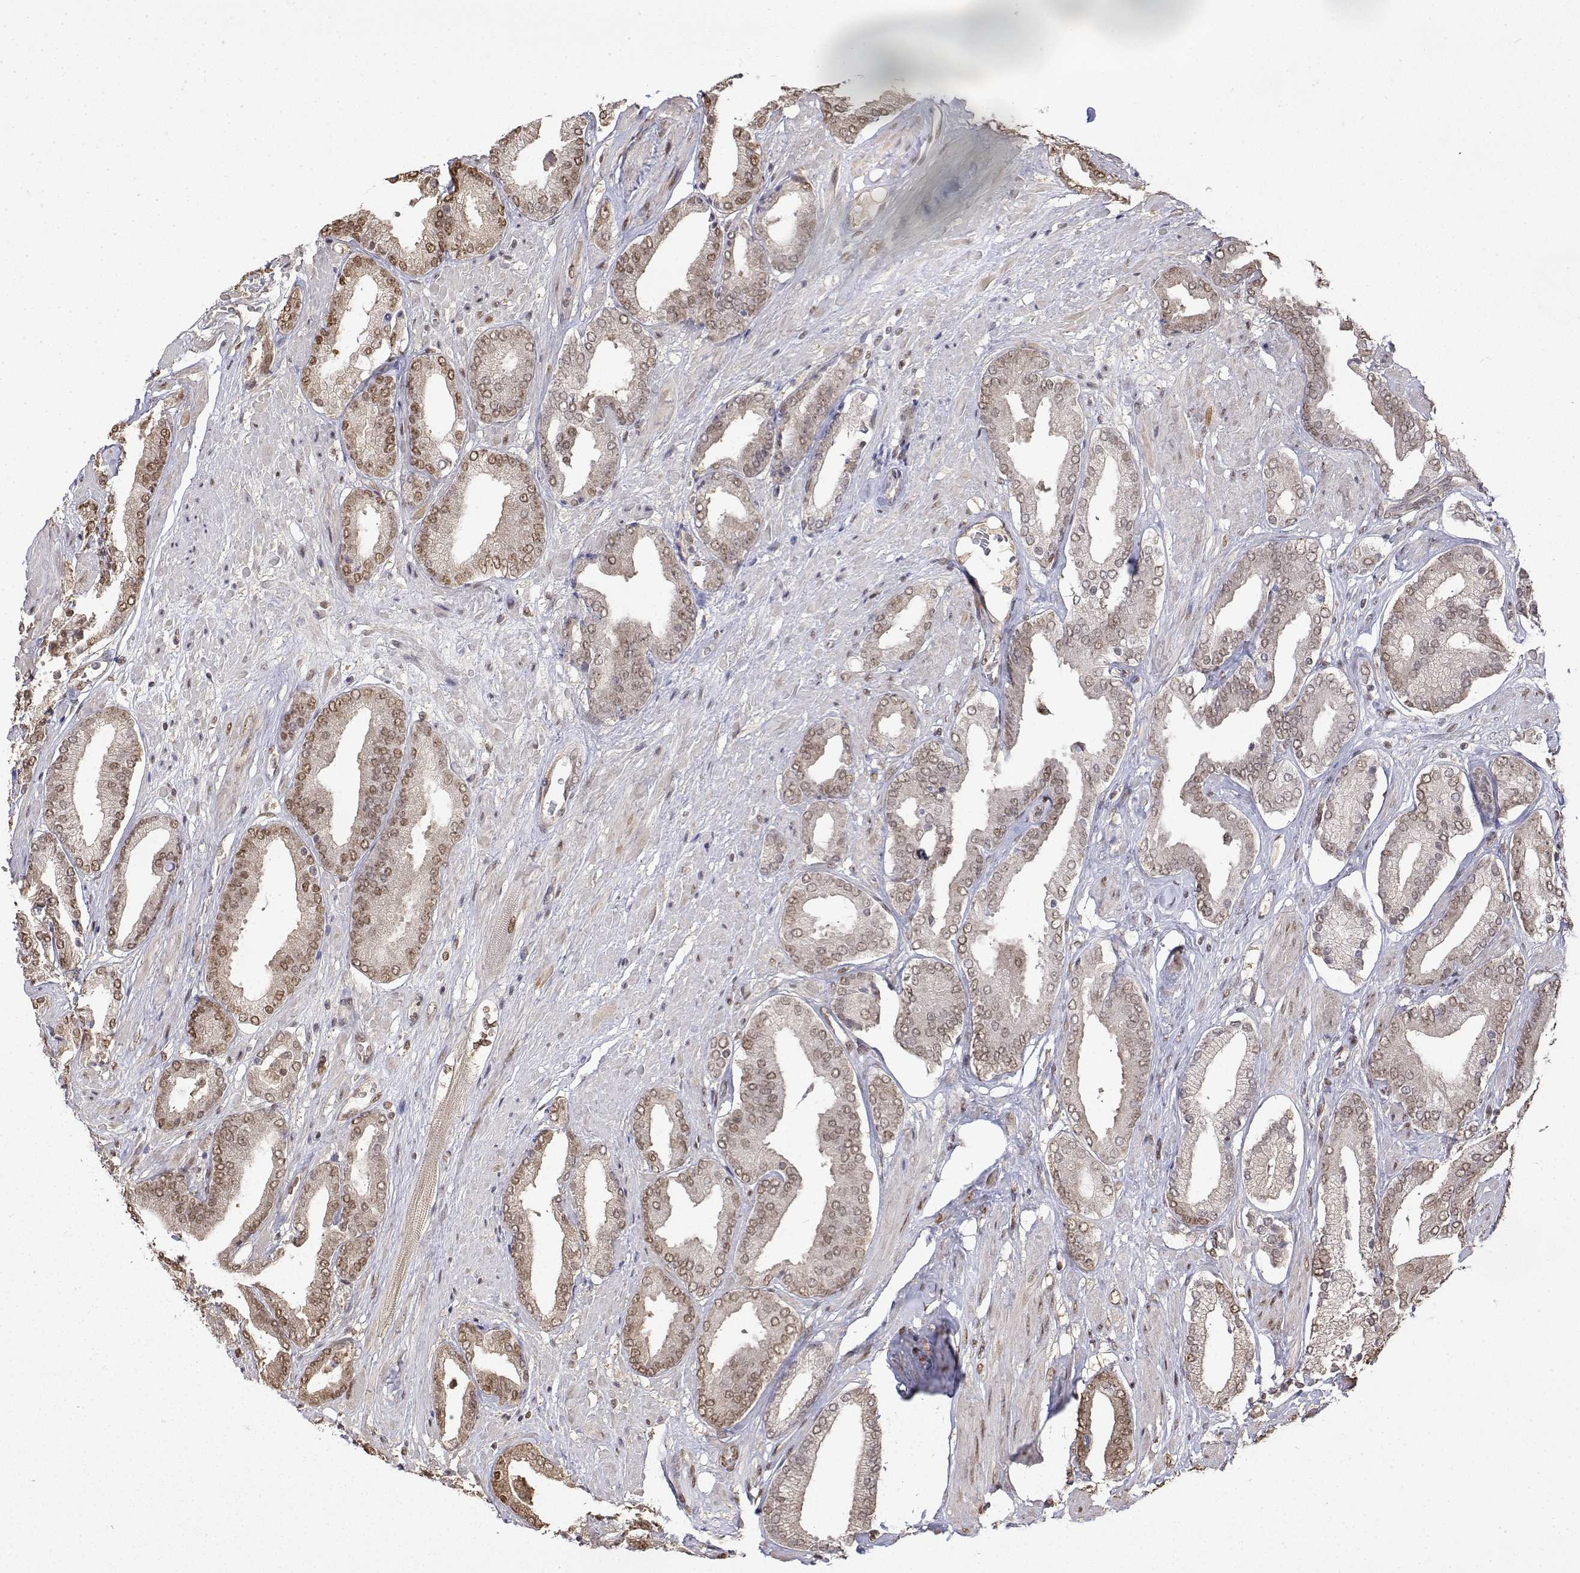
{"staining": {"intensity": "weak", "quantity": ">75%", "location": "cytoplasmic/membranous,nuclear"}, "tissue": "prostate cancer", "cell_type": "Tumor cells", "image_type": "cancer", "snomed": [{"axis": "morphology", "description": "Adenocarcinoma, High grade"}, {"axis": "topography", "description": "Prostate"}], "caption": "High-grade adenocarcinoma (prostate) was stained to show a protein in brown. There is low levels of weak cytoplasmic/membranous and nuclear expression in about >75% of tumor cells.", "gene": "TPI1", "patient": {"sex": "male", "age": 56}}